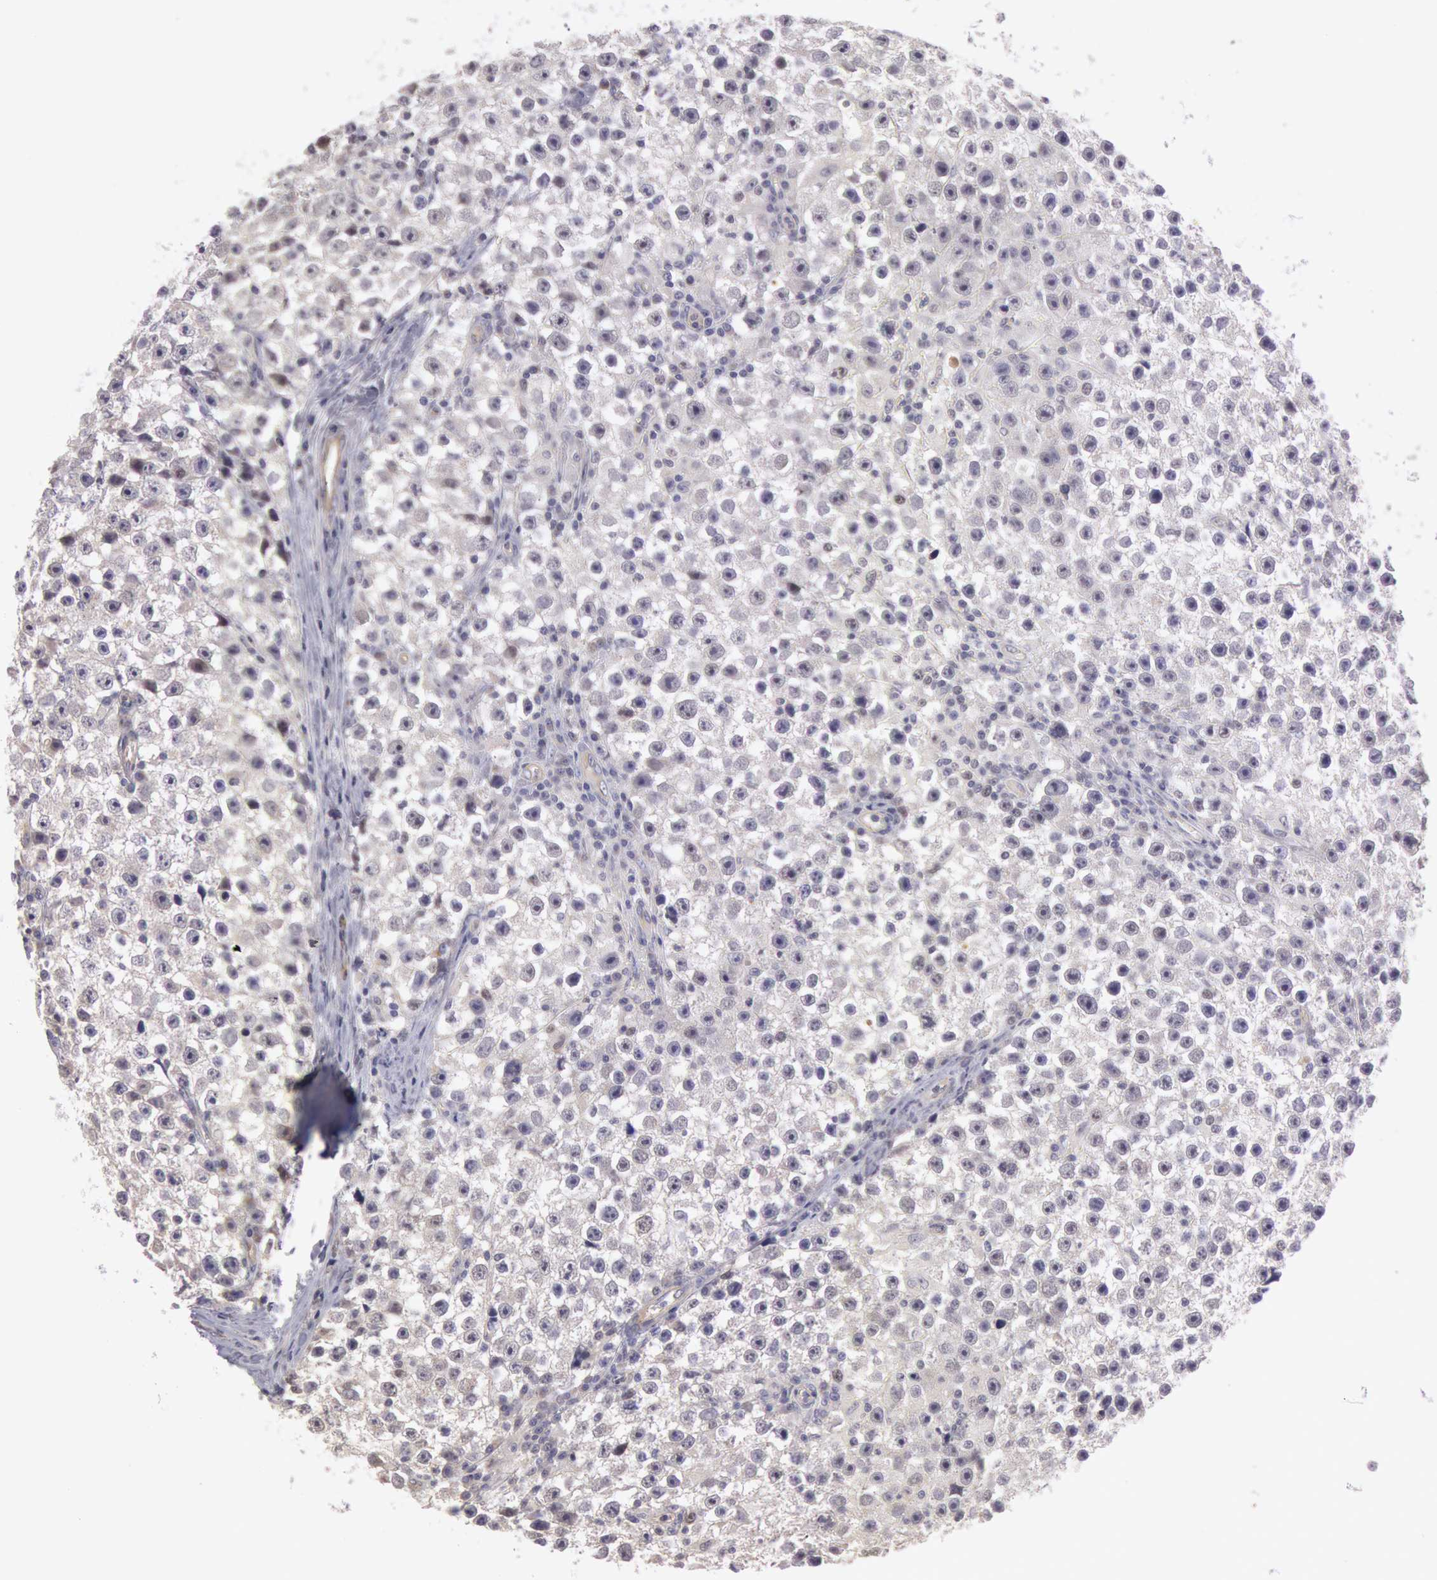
{"staining": {"intensity": "negative", "quantity": "none", "location": "none"}, "tissue": "testis cancer", "cell_type": "Tumor cells", "image_type": "cancer", "snomed": [{"axis": "morphology", "description": "Seminoma, NOS"}, {"axis": "topography", "description": "Testis"}], "caption": "High power microscopy image of an immunohistochemistry (IHC) histopathology image of seminoma (testis), revealing no significant expression in tumor cells.", "gene": "AMOTL1", "patient": {"sex": "male", "age": 35}}